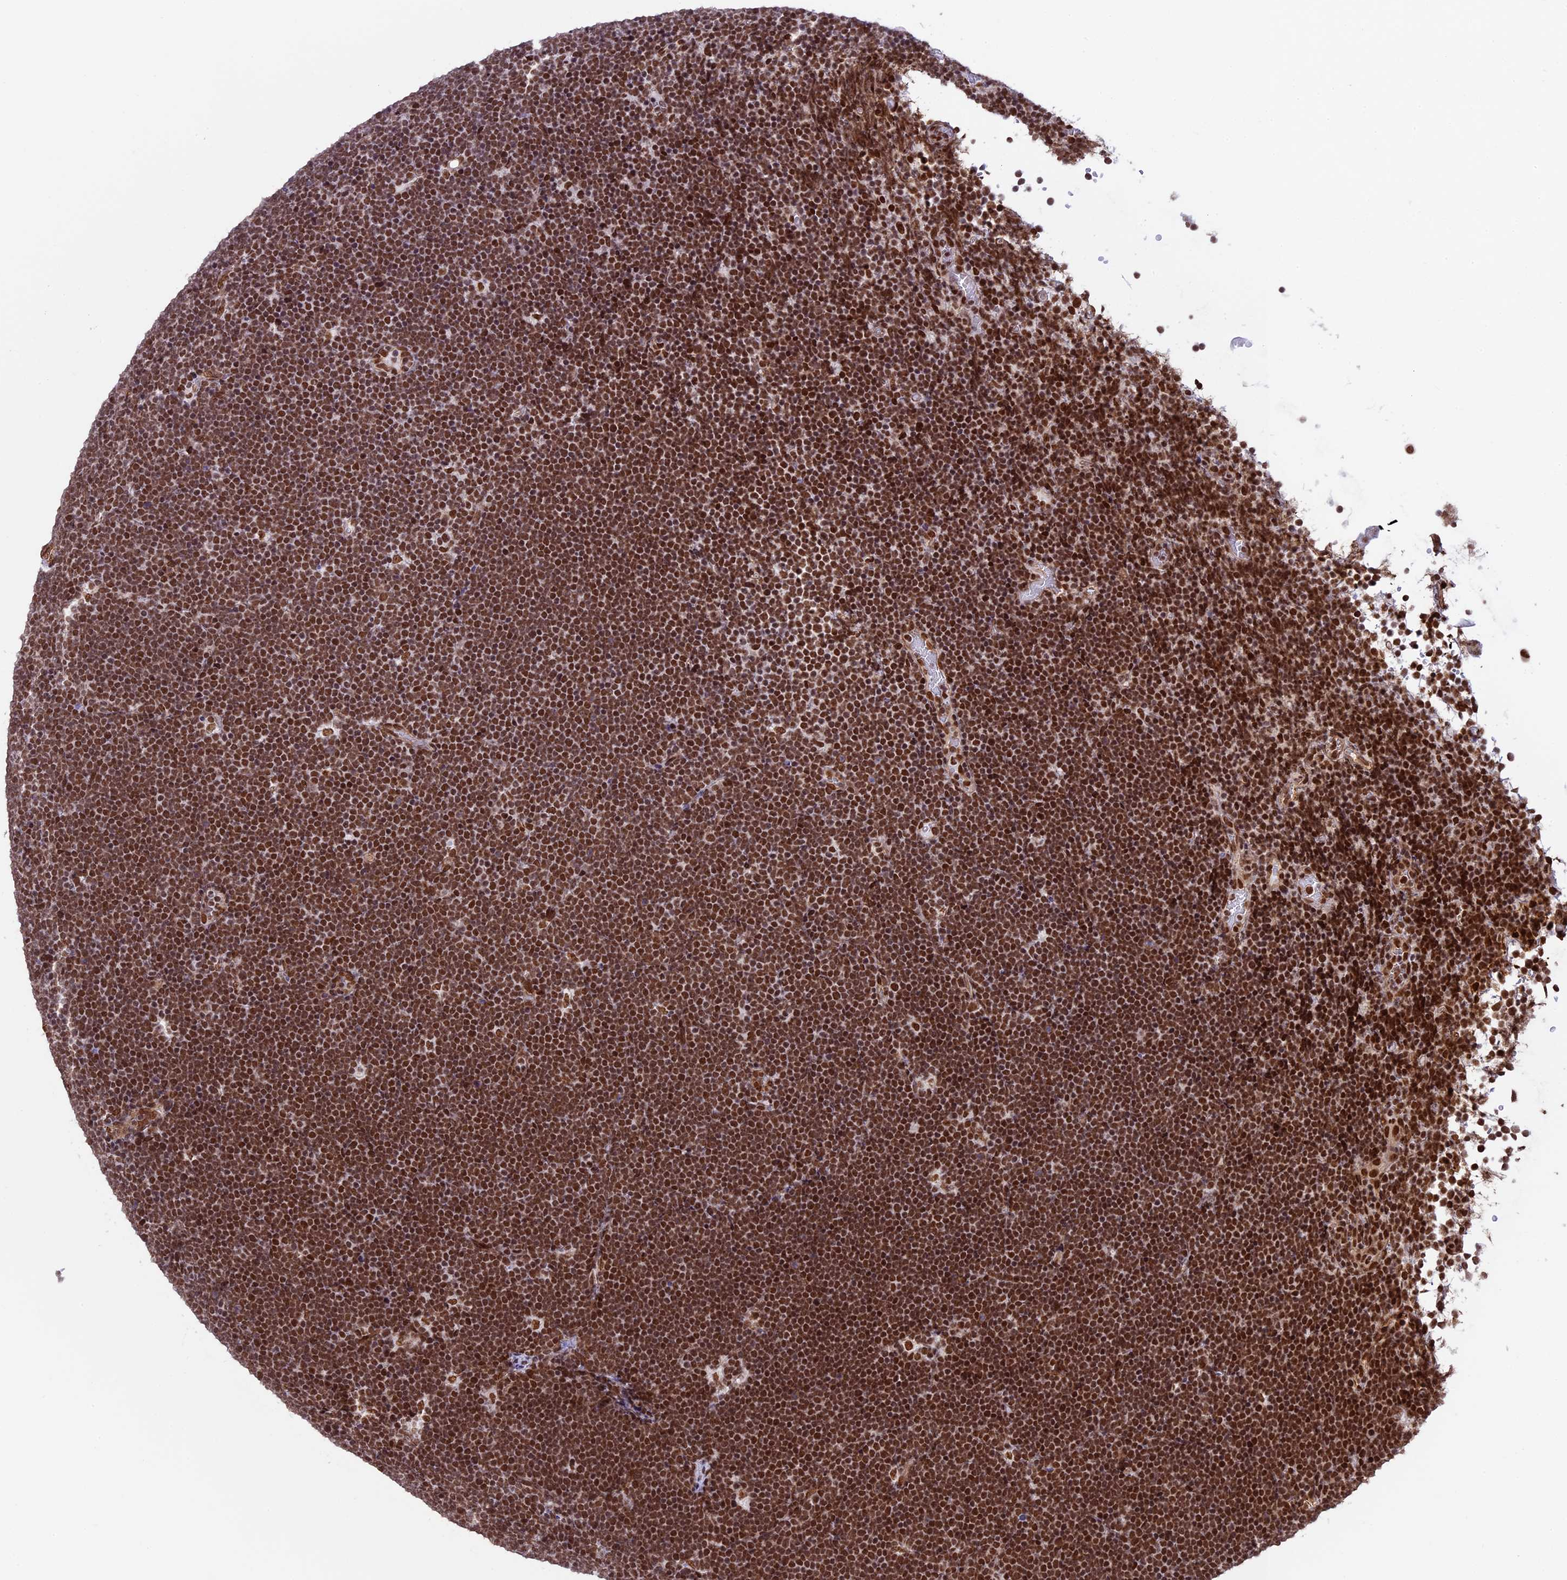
{"staining": {"intensity": "strong", "quantity": ">75%", "location": "nuclear"}, "tissue": "lymphoma", "cell_type": "Tumor cells", "image_type": "cancer", "snomed": [{"axis": "morphology", "description": "Malignant lymphoma, non-Hodgkin's type, High grade"}, {"axis": "topography", "description": "Lymph node"}], "caption": "Lymphoma tissue shows strong nuclear expression in approximately >75% of tumor cells, visualized by immunohistochemistry.", "gene": "MPHOSPH8", "patient": {"sex": "male", "age": 13}}